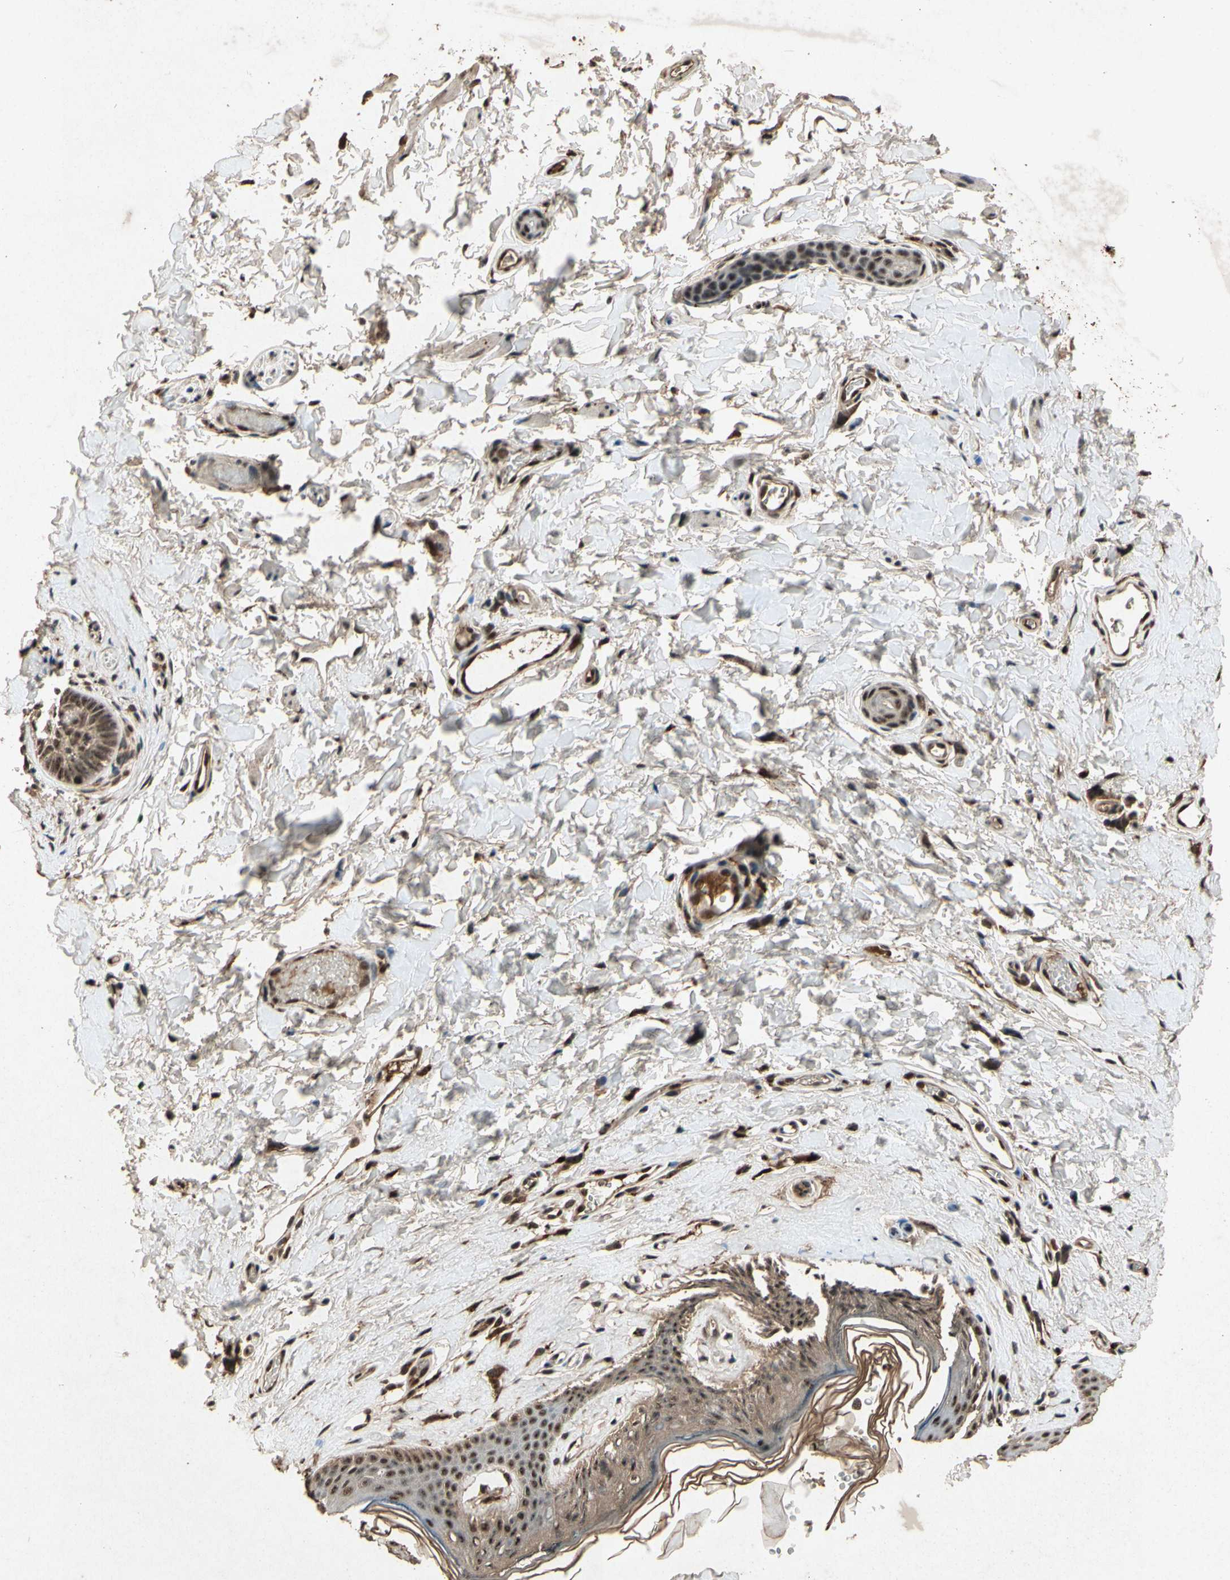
{"staining": {"intensity": "moderate", "quantity": ">75%", "location": "cytoplasmic/membranous,nuclear"}, "tissue": "skin", "cell_type": "Epidermal cells", "image_type": "normal", "snomed": [{"axis": "morphology", "description": "Normal tissue, NOS"}, {"axis": "morphology", "description": "Inflammation, NOS"}, {"axis": "topography", "description": "Vulva"}], "caption": "A brown stain shows moderate cytoplasmic/membranous,nuclear expression of a protein in epidermal cells of normal skin.", "gene": "PML", "patient": {"sex": "female", "age": 84}}